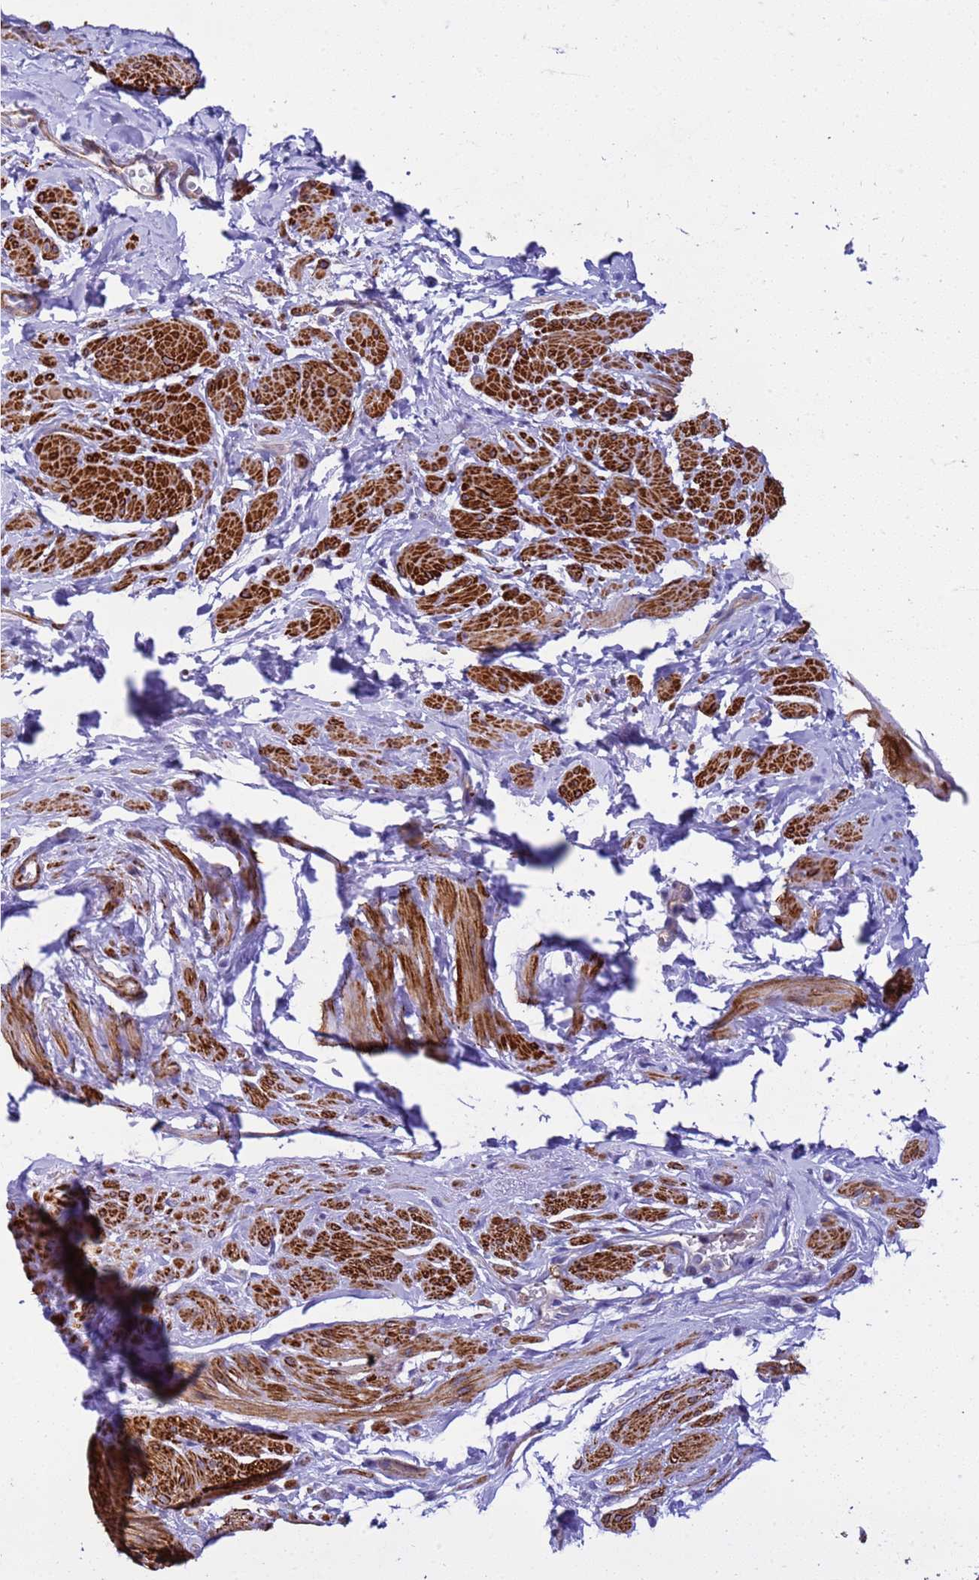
{"staining": {"intensity": "strong", "quantity": ">75%", "location": "cytoplasmic/membranous"}, "tissue": "smooth muscle", "cell_type": "Smooth muscle cells", "image_type": "normal", "snomed": [{"axis": "morphology", "description": "Normal tissue, NOS"}, {"axis": "topography", "description": "Smooth muscle"}, {"axis": "topography", "description": "Peripheral nerve tissue"}], "caption": "A brown stain highlights strong cytoplasmic/membranous positivity of a protein in smooth muscle cells of benign smooth muscle.", "gene": "GEN1", "patient": {"sex": "male", "age": 69}}